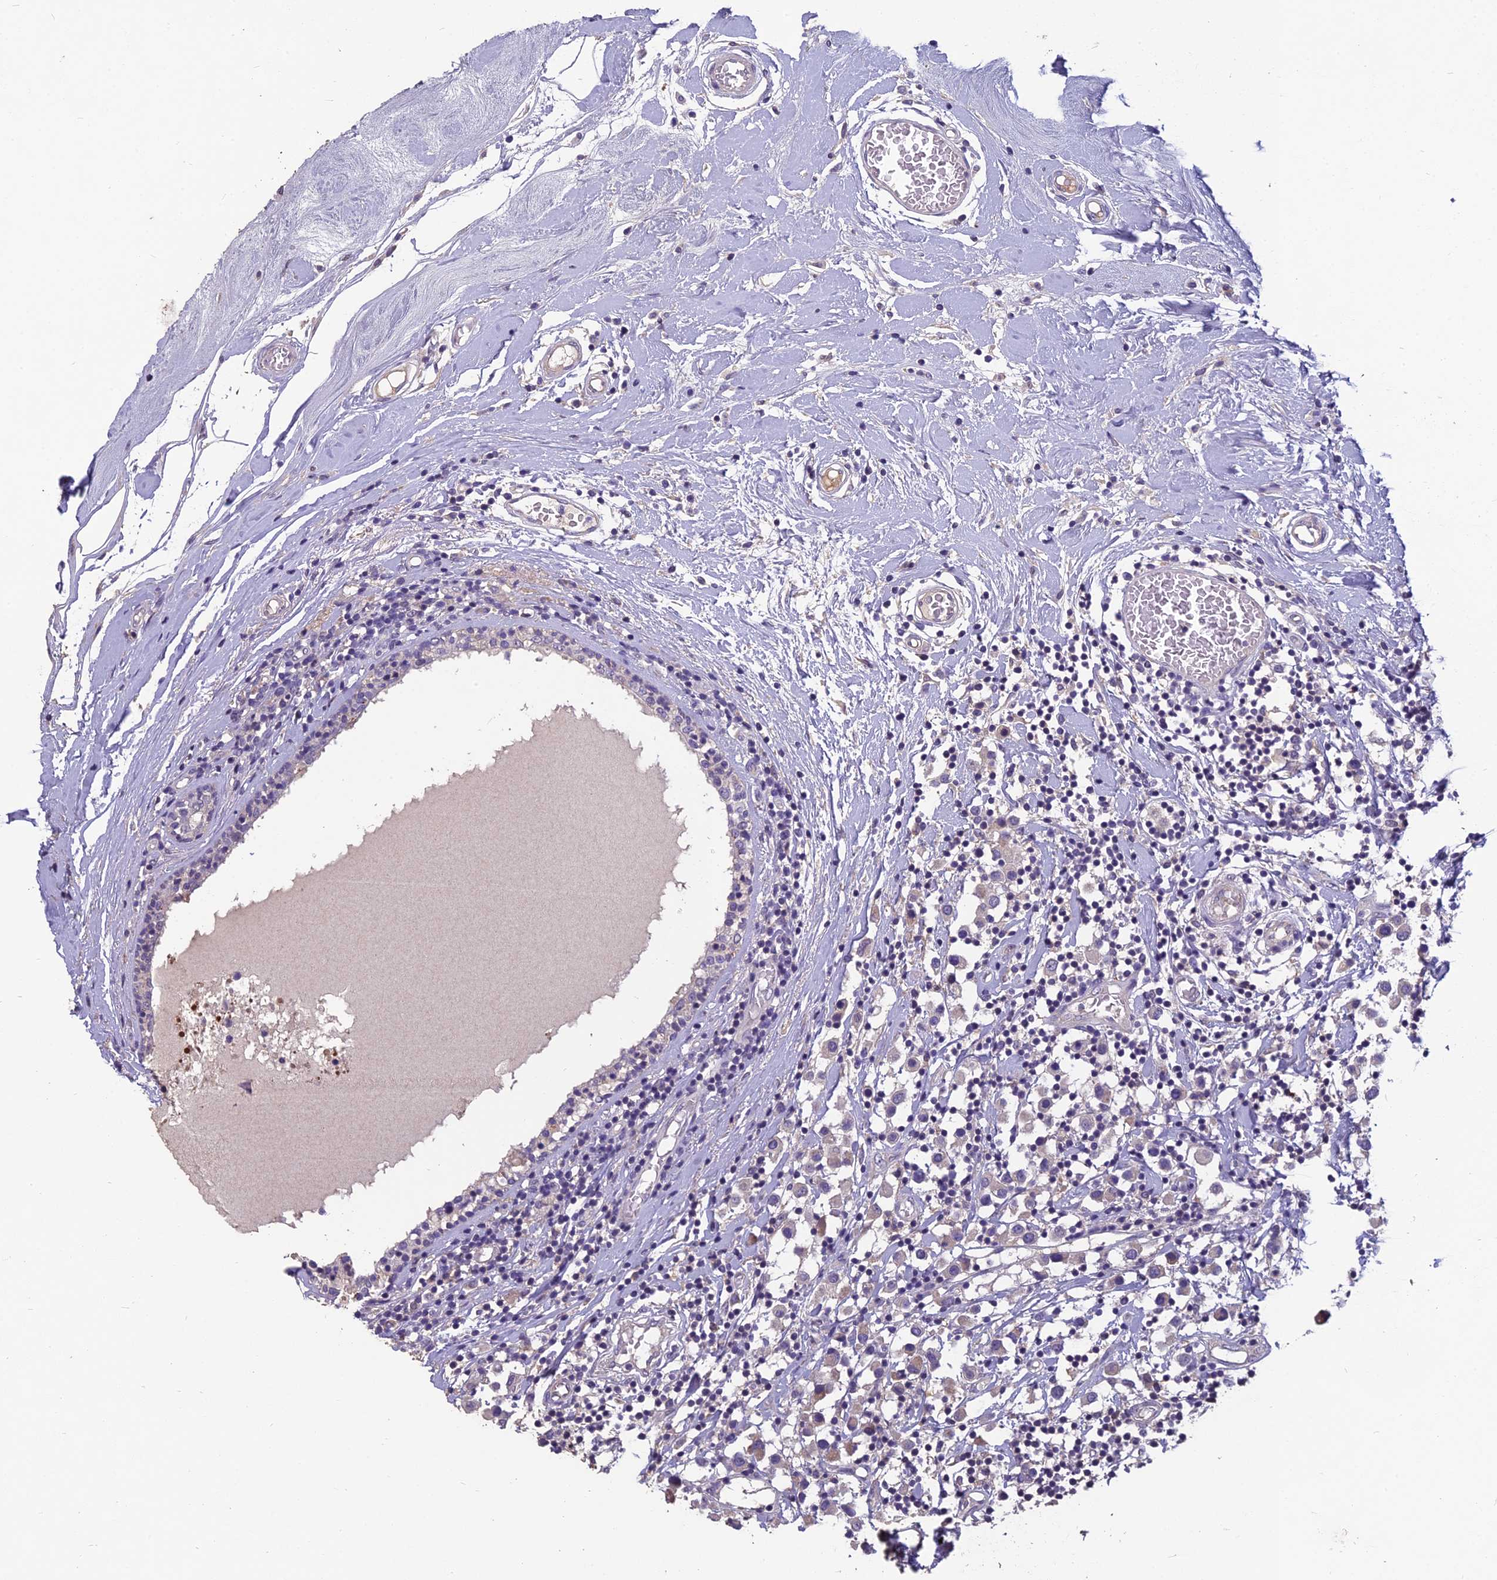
{"staining": {"intensity": "weak", "quantity": "<25%", "location": "cytoplasmic/membranous"}, "tissue": "breast cancer", "cell_type": "Tumor cells", "image_type": "cancer", "snomed": [{"axis": "morphology", "description": "Duct carcinoma"}, {"axis": "topography", "description": "Breast"}], "caption": "Breast cancer (invasive ductal carcinoma) stained for a protein using immunohistochemistry reveals no positivity tumor cells.", "gene": "CEACAM16", "patient": {"sex": "female", "age": 61}}